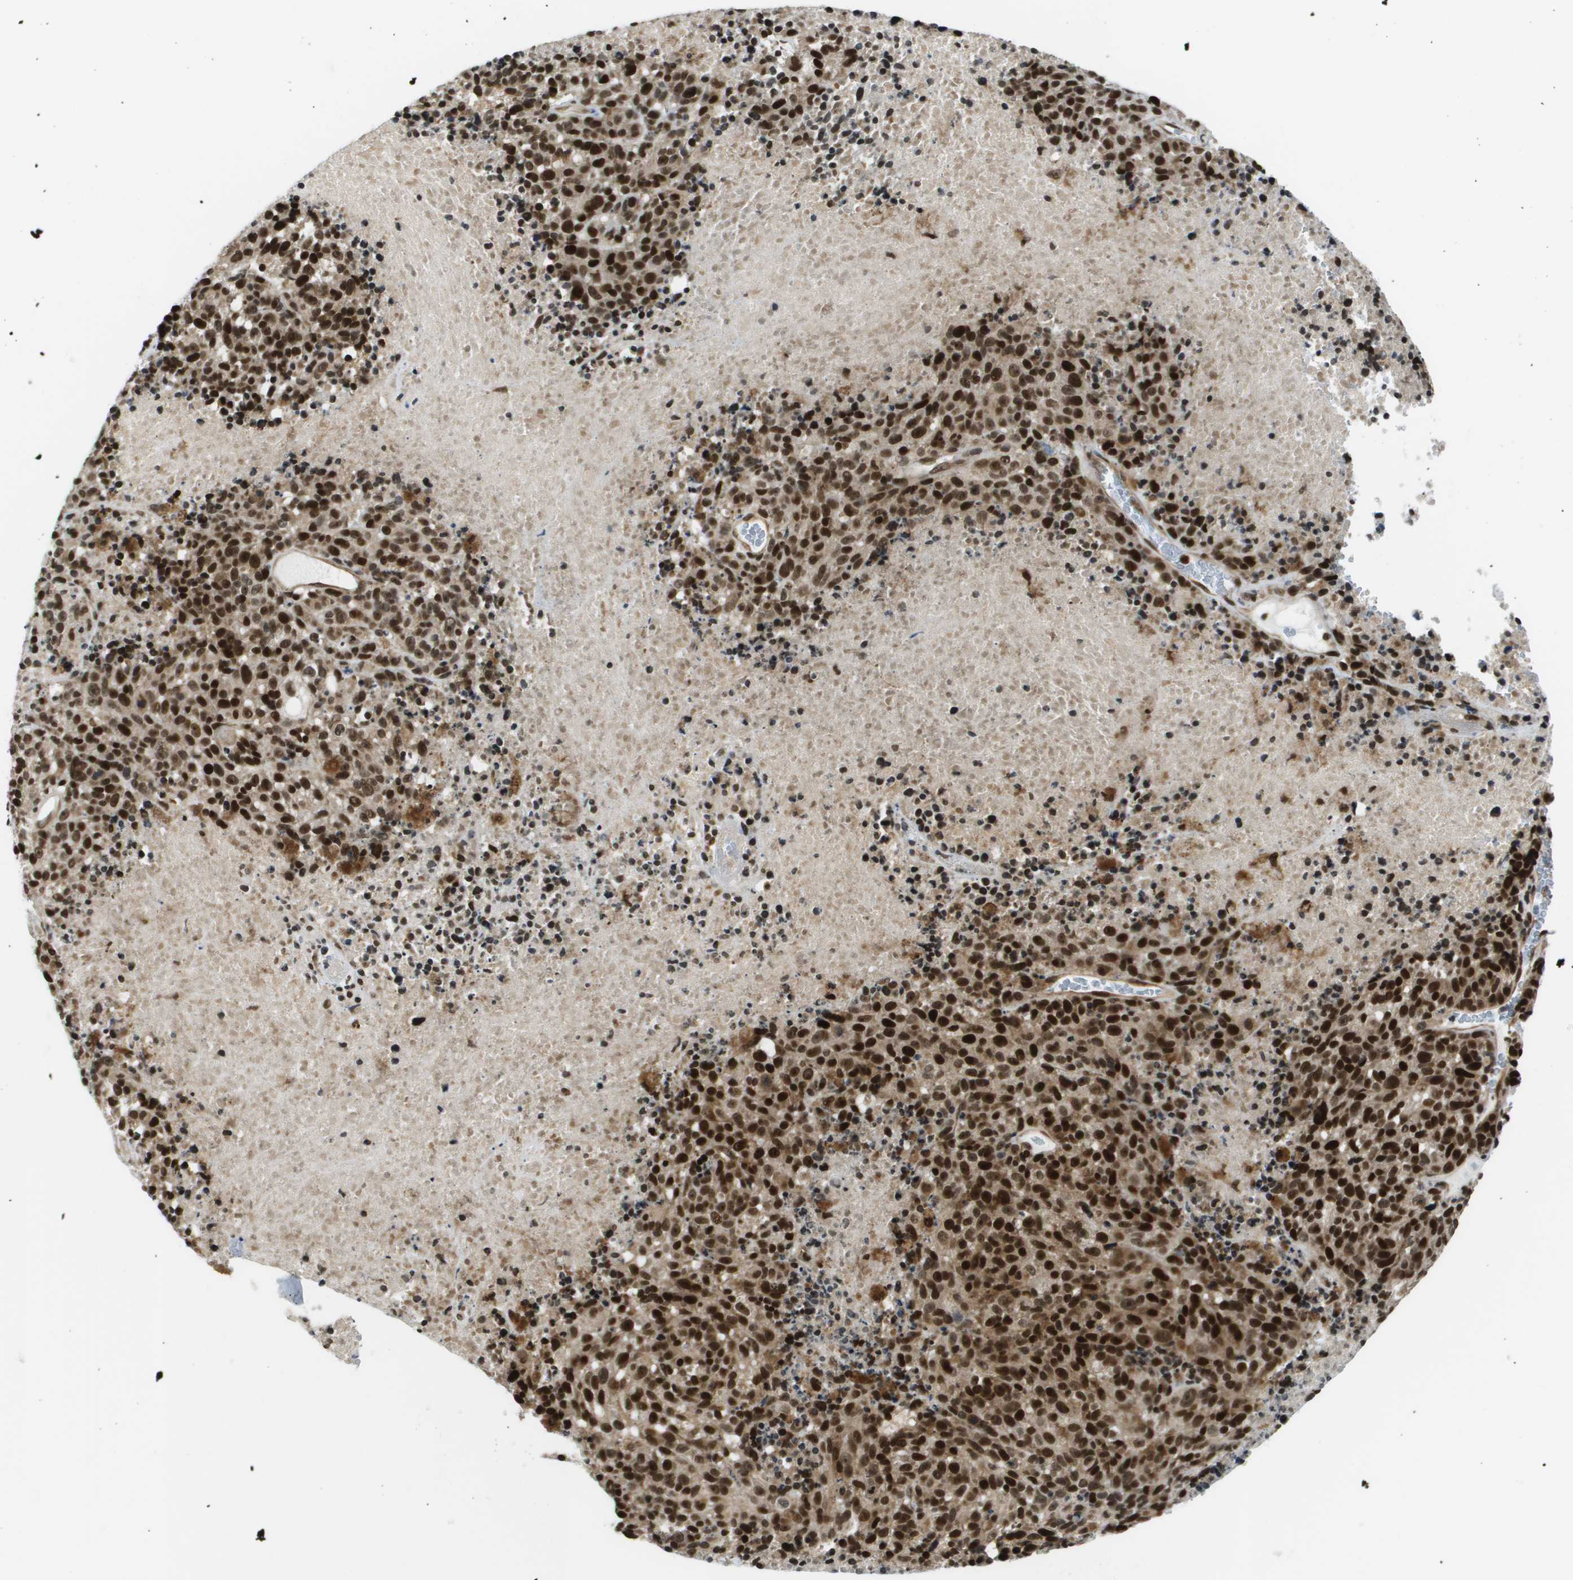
{"staining": {"intensity": "strong", "quantity": ">75%", "location": "cytoplasmic/membranous,nuclear"}, "tissue": "melanoma", "cell_type": "Tumor cells", "image_type": "cancer", "snomed": [{"axis": "morphology", "description": "Malignant melanoma, Metastatic site"}, {"axis": "topography", "description": "Cerebral cortex"}], "caption": "Immunohistochemistry staining of melanoma, which reveals high levels of strong cytoplasmic/membranous and nuclear staining in about >75% of tumor cells indicating strong cytoplasmic/membranous and nuclear protein positivity. The staining was performed using DAB (3,3'-diaminobenzidine) (brown) for protein detection and nuclei were counterstained in hematoxylin (blue).", "gene": "RECQL4", "patient": {"sex": "female", "age": 52}}